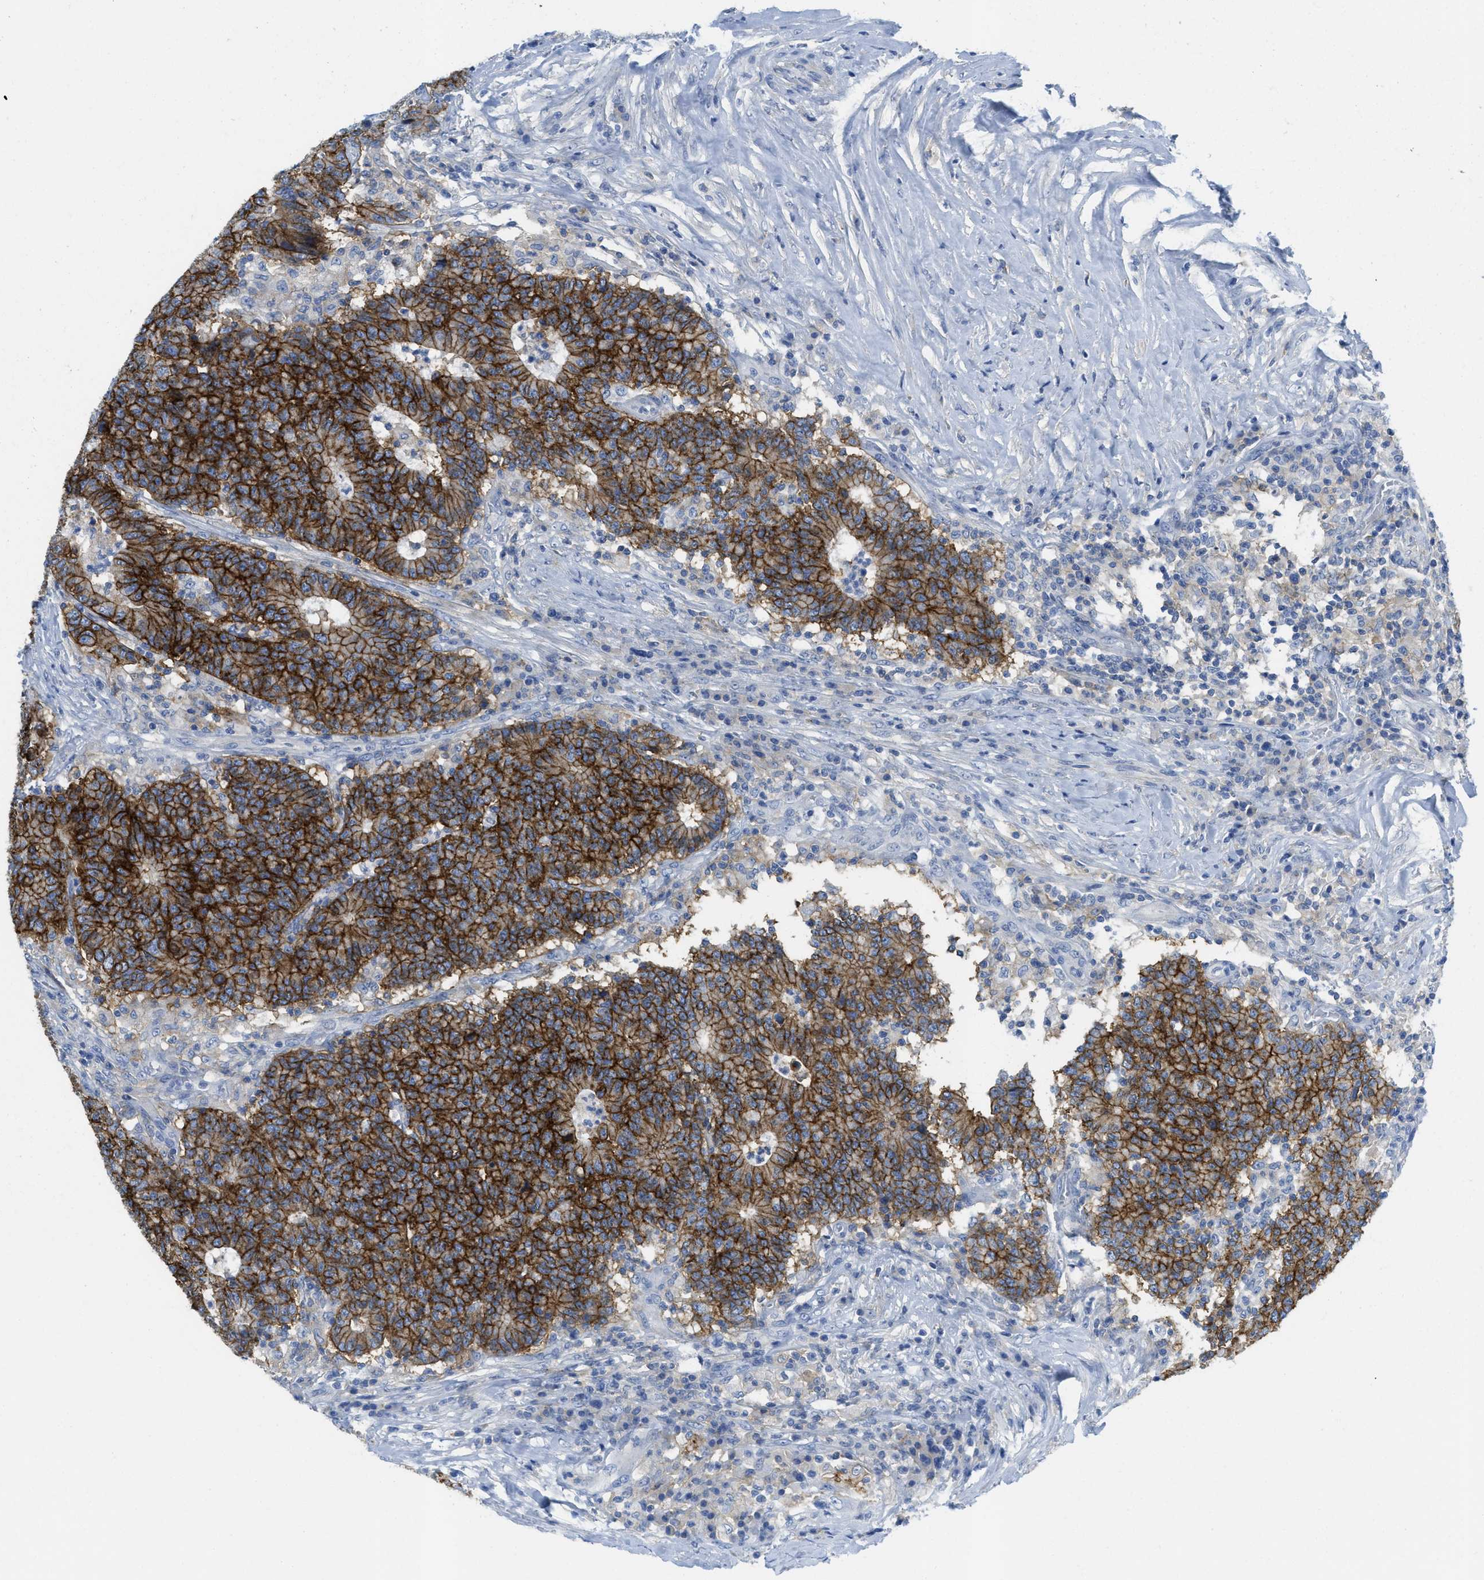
{"staining": {"intensity": "strong", "quantity": ">75%", "location": "cytoplasmic/membranous"}, "tissue": "colorectal cancer", "cell_type": "Tumor cells", "image_type": "cancer", "snomed": [{"axis": "morphology", "description": "Normal tissue, NOS"}, {"axis": "morphology", "description": "Adenocarcinoma, NOS"}, {"axis": "topography", "description": "Colon"}], "caption": "Colorectal cancer (adenocarcinoma) stained with a protein marker shows strong staining in tumor cells.", "gene": "CNNM4", "patient": {"sex": "female", "age": 75}}